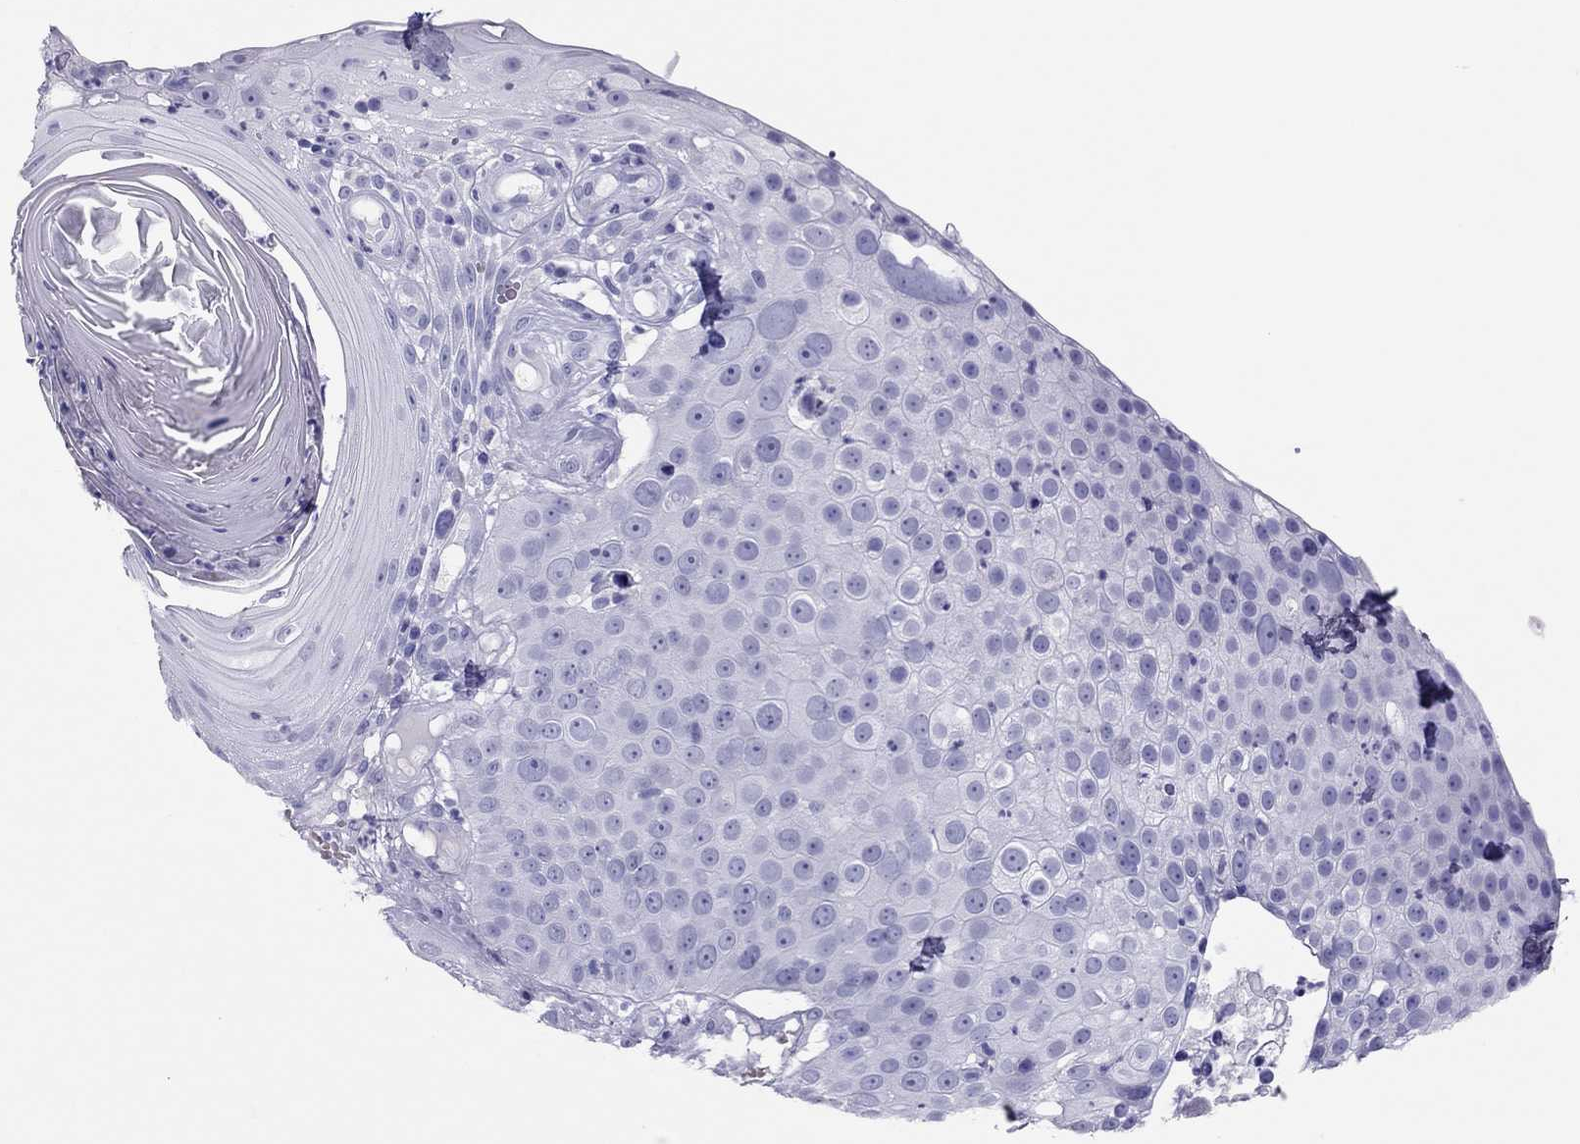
{"staining": {"intensity": "negative", "quantity": "none", "location": "none"}, "tissue": "skin cancer", "cell_type": "Tumor cells", "image_type": "cancer", "snomed": [{"axis": "morphology", "description": "Squamous cell carcinoma, NOS"}, {"axis": "topography", "description": "Skin"}], "caption": "This is an IHC histopathology image of skin squamous cell carcinoma. There is no expression in tumor cells.", "gene": "TSHB", "patient": {"sex": "male", "age": 71}}